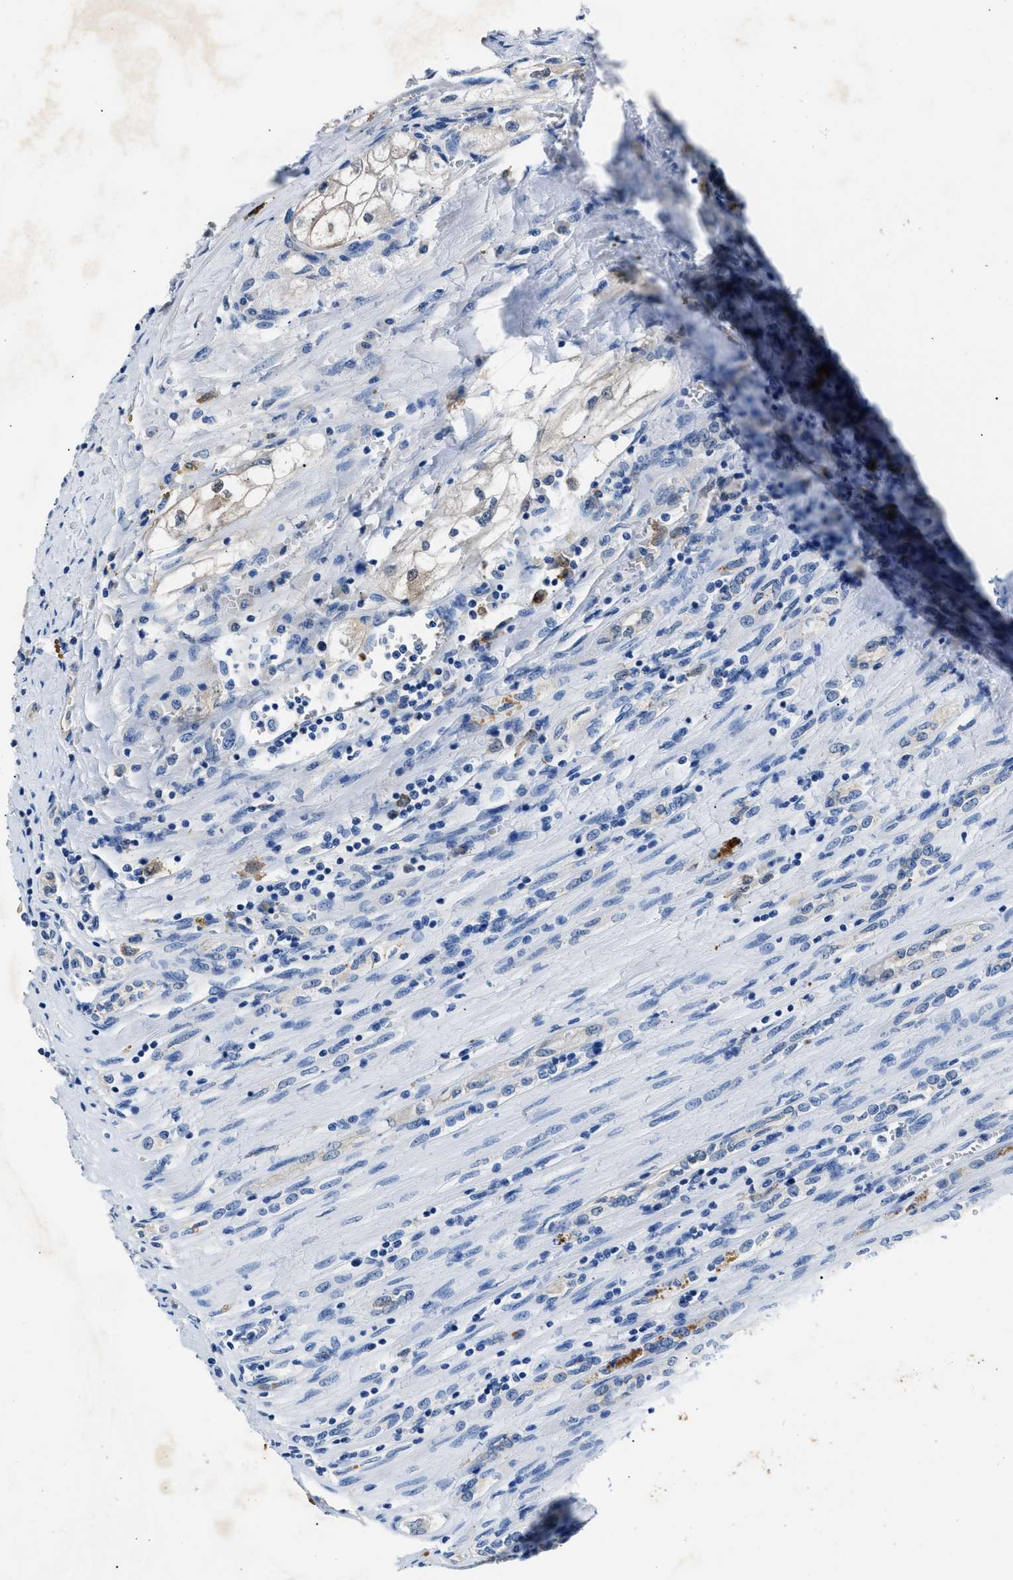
{"staining": {"intensity": "negative", "quantity": "none", "location": "none"}, "tissue": "renal cancer", "cell_type": "Tumor cells", "image_type": "cancer", "snomed": [{"axis": "morphology", "description": "Adenocarcinoma, NOS"}, {"axis": "topography", "description": "Kidney"}], "caption": "Tumor cells are negative for protein expression in human adenocarcinoma (renal).", "gene": "PPA1", "patient": {"sex": "female", "age": 70}}